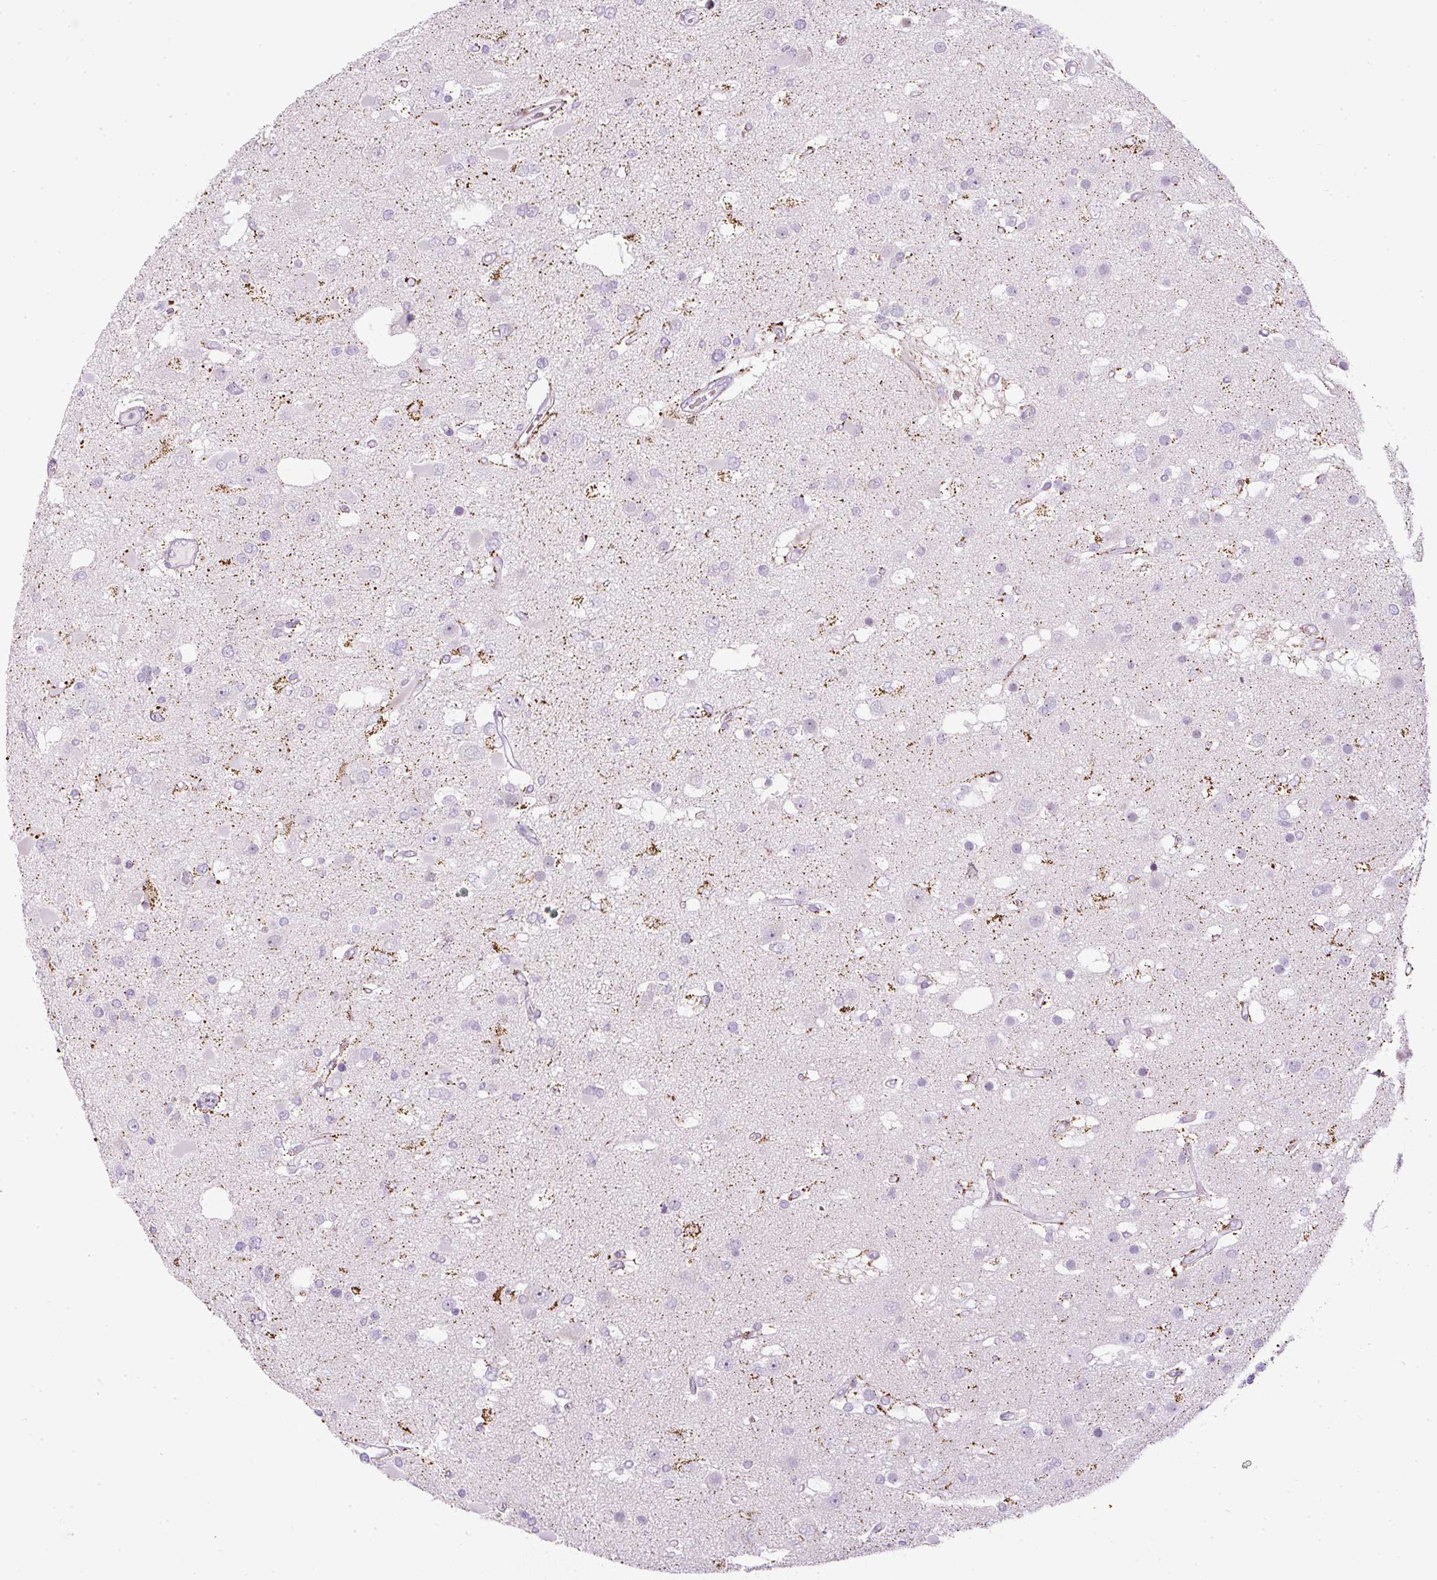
{"staining": {"intensity": "negative", "quantity": "none", "location": "none"}, "tissue": "glioma", "cell_type": "Tumor cells", "image_type": "cancer", "snomed": [{"axis": "morphology", "description": "Glioma, malignant, High grade"}, {"axis": "topography", "description": "Brain"}], "caption": "IHC of human glioma exhibits no positivity in tumor cells.", "gene": "FGFBP3", "patient": {"sex": "male", "age": 53}}